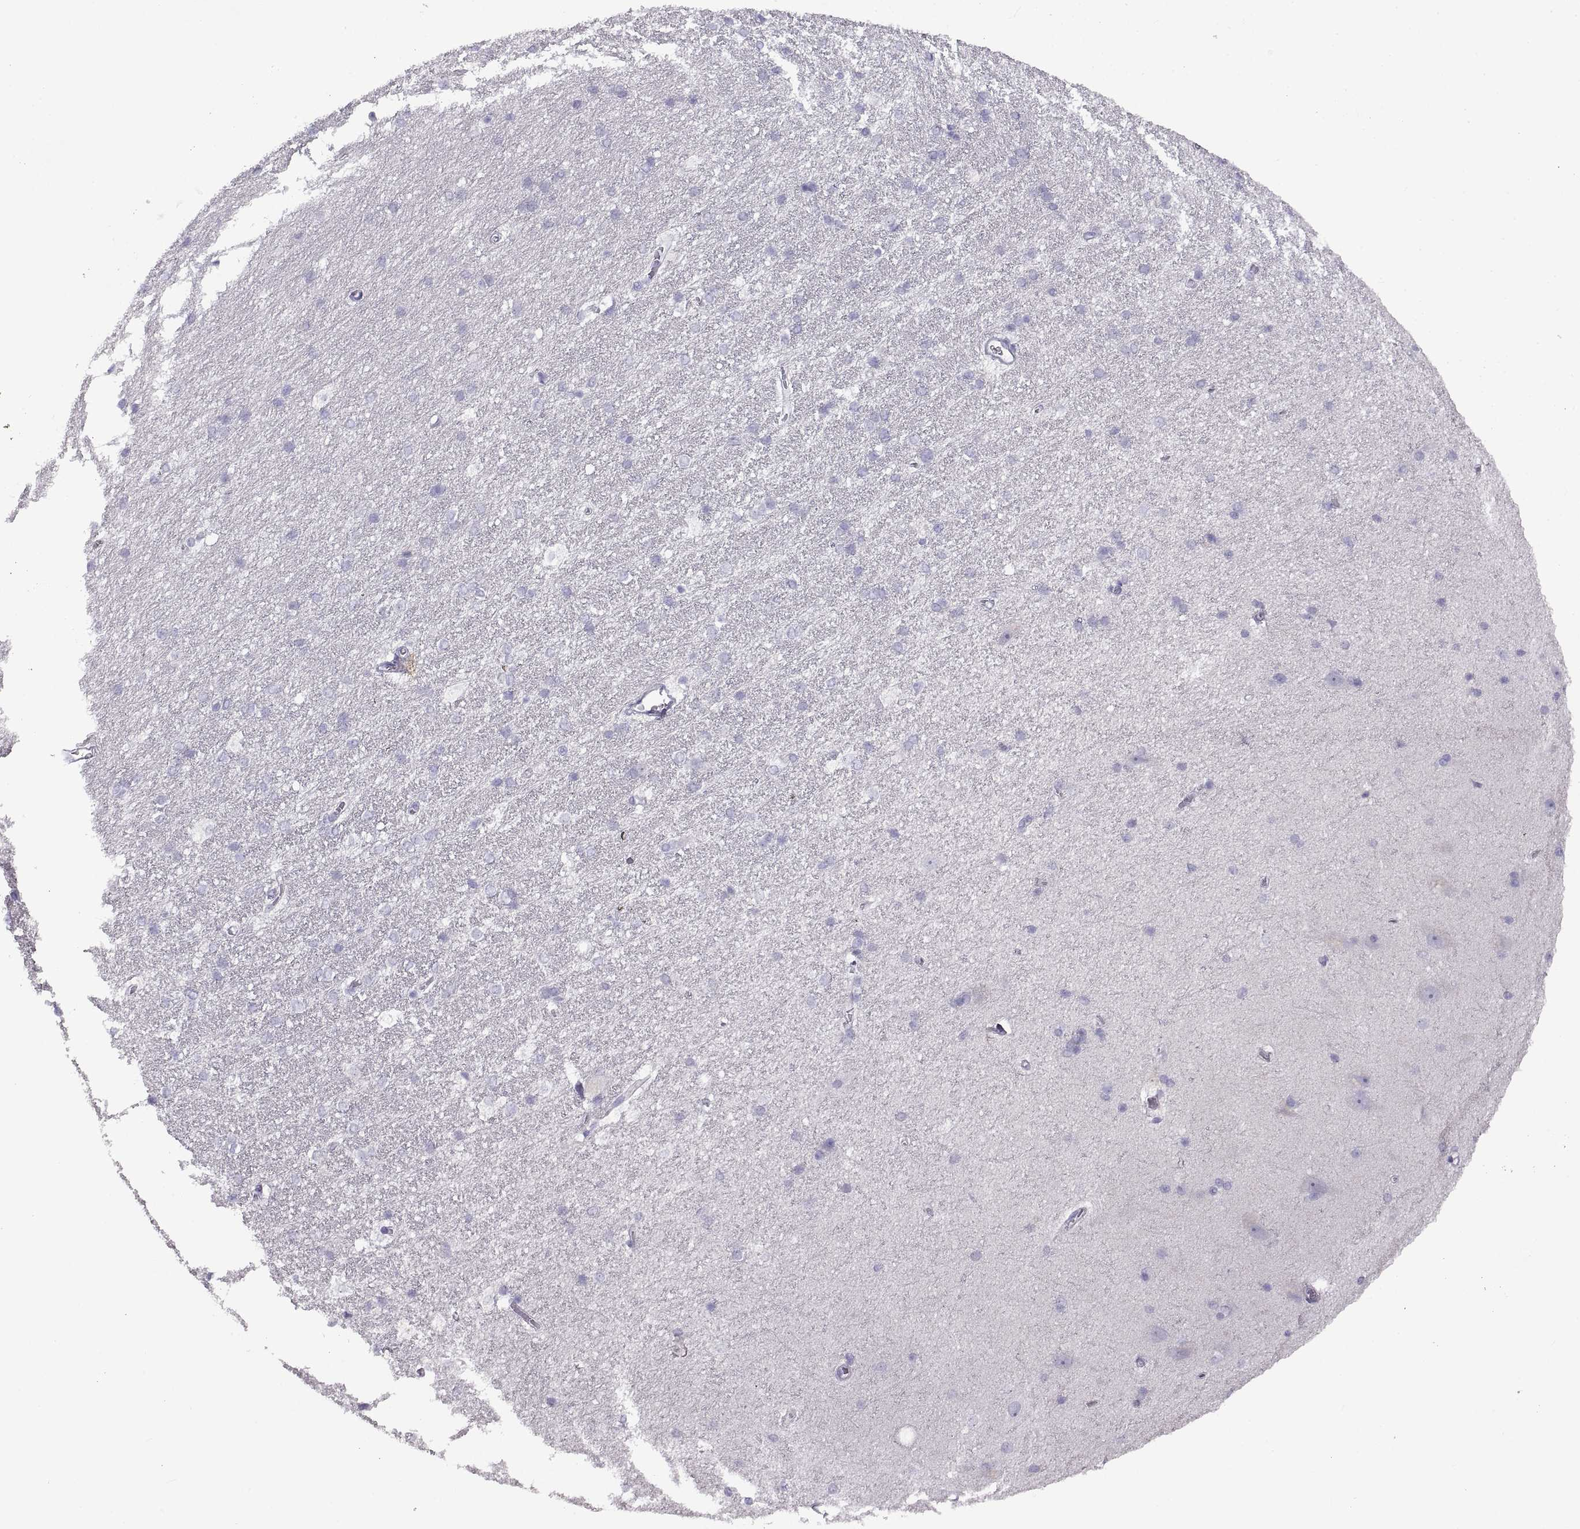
{"staining": {"intensity": "negative", "quantity": "none", "location": "none"}, "tissue": "hippocampus", "cell_type": "Glial cells", "image_type": "normal", "snomed": [{"axis": "morphology", "description": "Normal tissue, NOS"}, {"axis": "topography", "description": "Cerebral cortex"}, {"axis": "topography", "description": "Hippocampus"}], "caption": "DAB immunohistochemical staining of benign hippocampus displays no significant expression in glial cells. (DAB (3,3'-diaminobenzidine) IHC visualized using brightfield microscopy, high magnification).", "gene": "CRYBB3", "patient": {"sex": "female", "age": 19}}